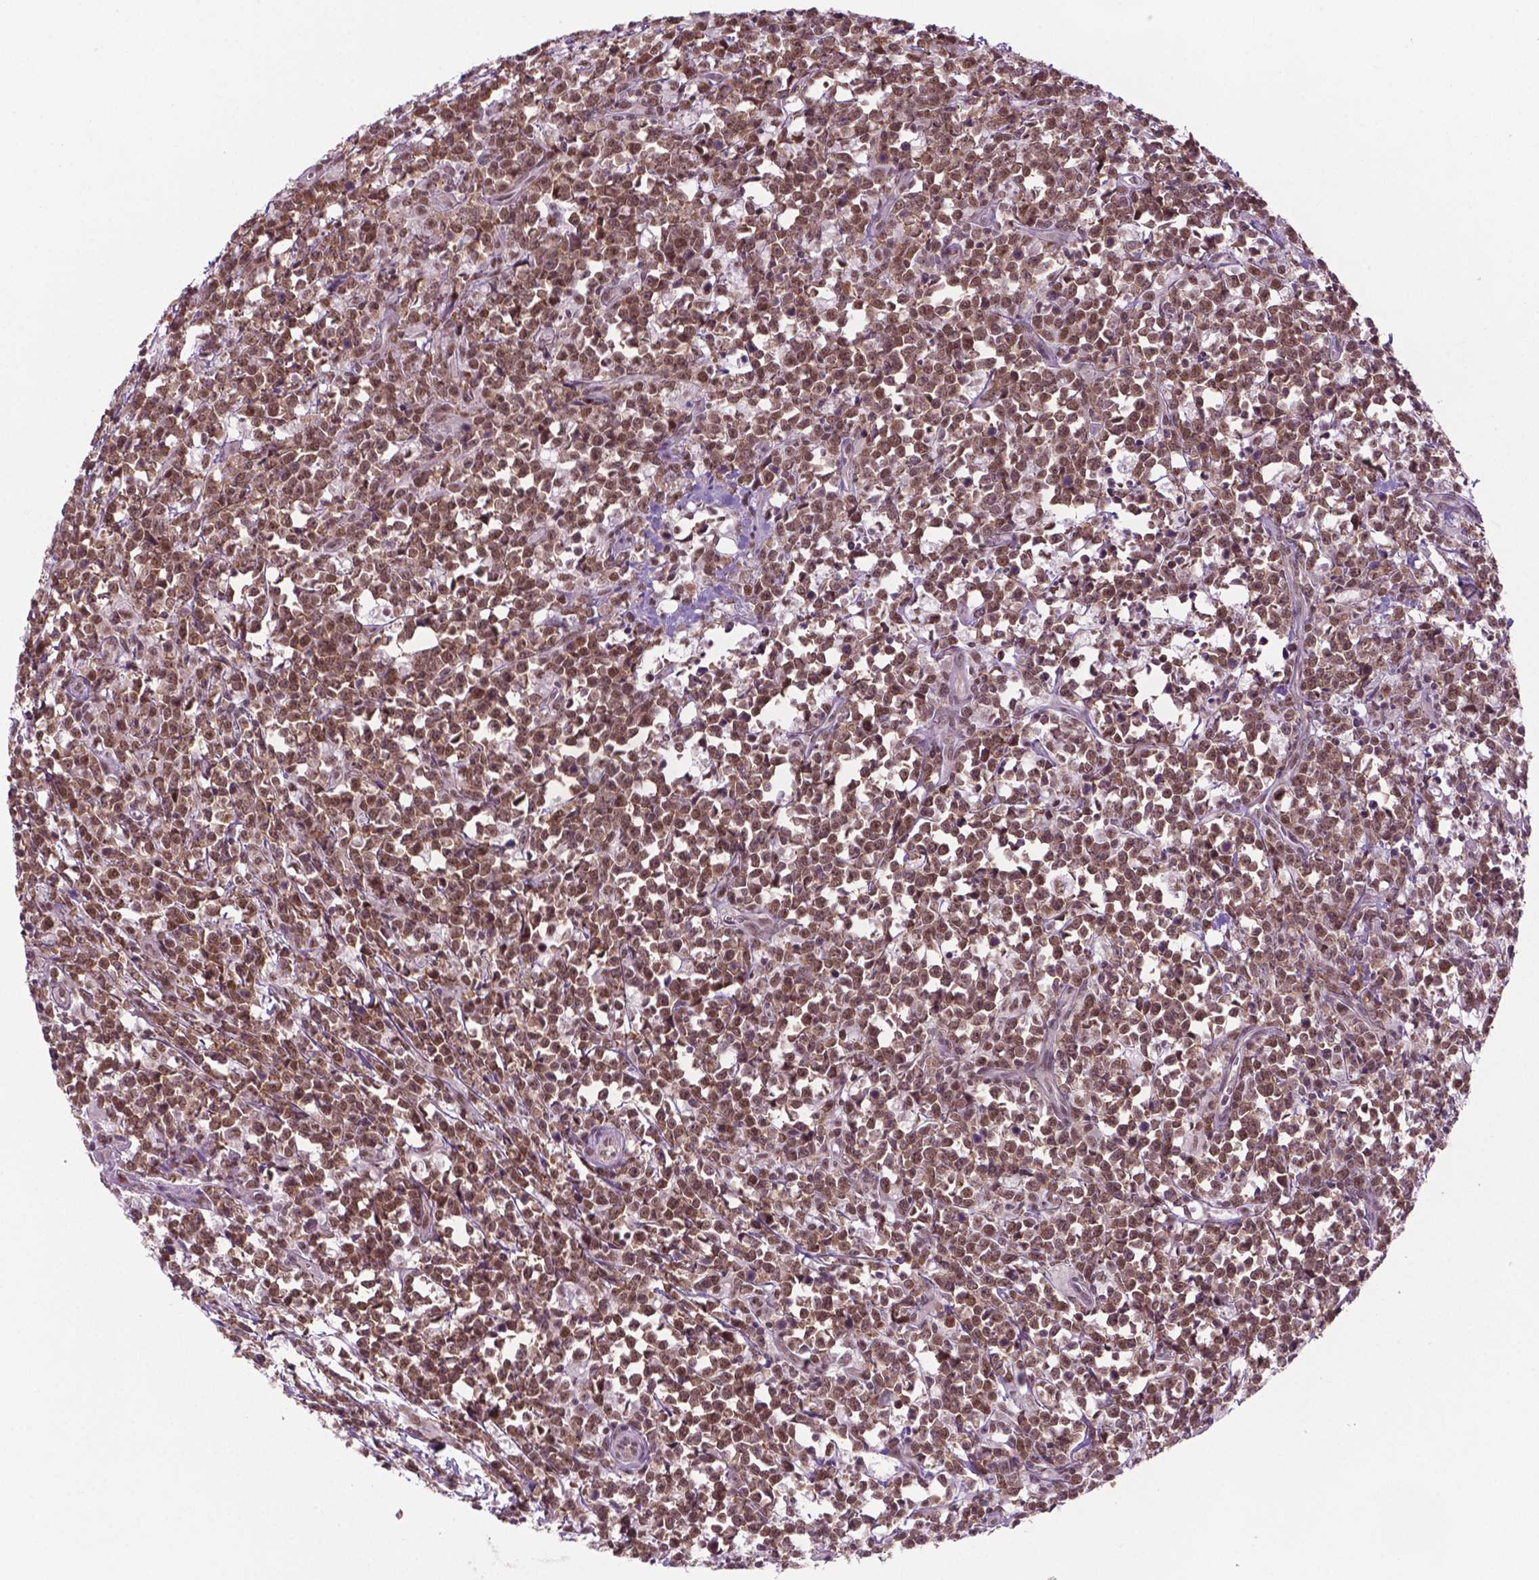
{"staining": {"intensity": "moderate", "quantity": ">75%", "location": "nuclear"}, "tissue": "lymphoma", "cell_type": "Tumor cells", "image_type": "cancer", "snomed": [{"axis": "morphology", "description": "Malignant lymphoma, non-Hodgkin's type, High grade"}, {"axis": "topography", "description": "Small intestine"}], "caption": "The photomicrograph reveals a brown stain indicating the presence of a protein in the nuclear of tumor cells in lymphoma.", "gene": "PHAX", "patient": {"sex": "female", "age": 56}}